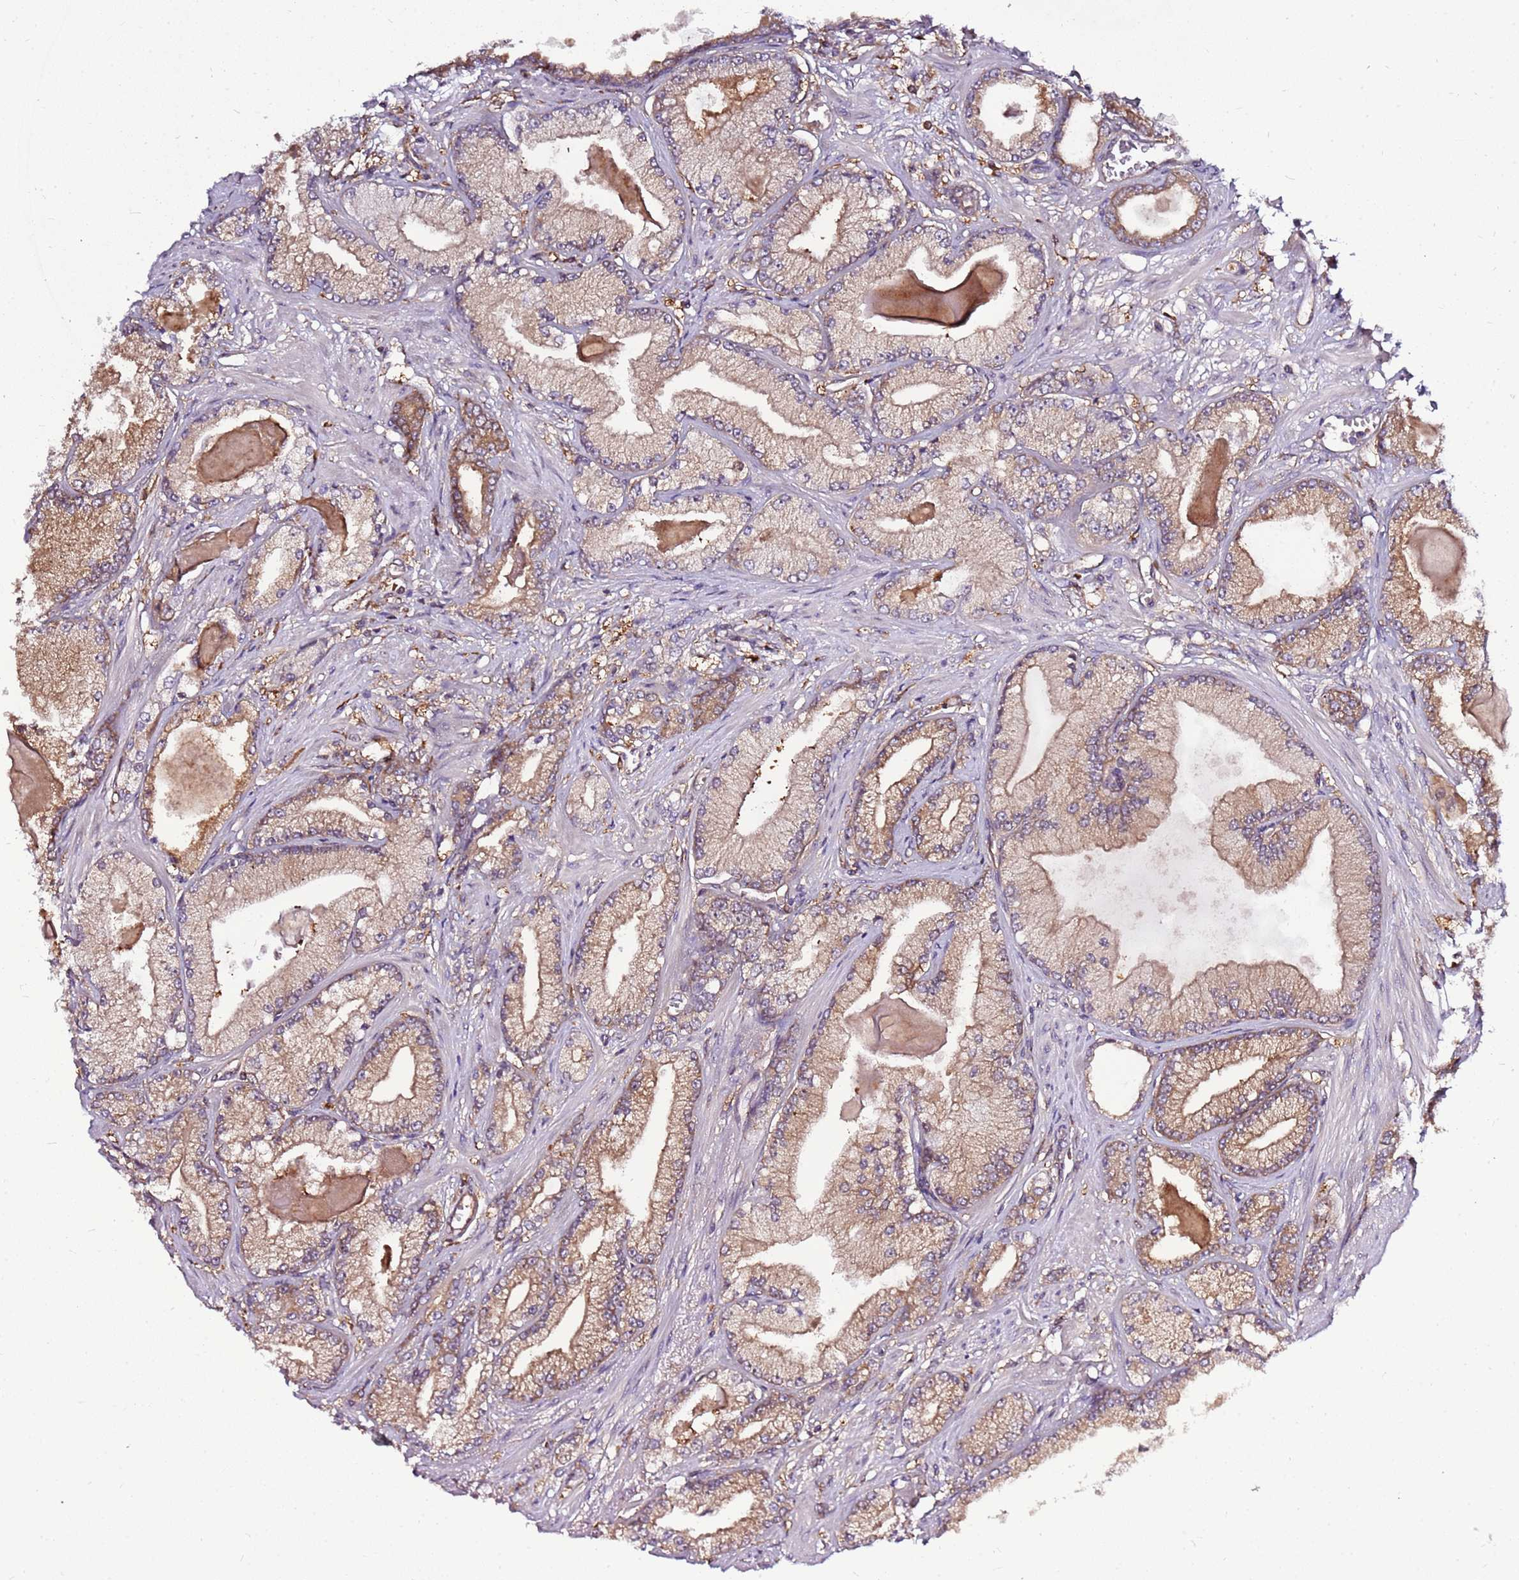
{"staining": {"intensity": "moderate", "quantity": "25%-75%", "location": "cytoplasmic/membranous"}, "tissue": "prostate cancer", "cell_type": "Tumor cells", "image_type": "cancer", "snomed": [{"axis": "morphology", "description": "Adenocarcinoma, Low grade"}, {"axis": "topography", "description": "Prostate"}], "caption": "Protein staining of prostate low-grade adenocarcinoma tissue demonstrates moderate cytoplasmic/membranous positivity in about 25%-75% of tumor cells. (IHC, brightfield microscopy, high magnification).", "gene": "ATXN2L", "patient": {"sex": "male", "age": 64}}